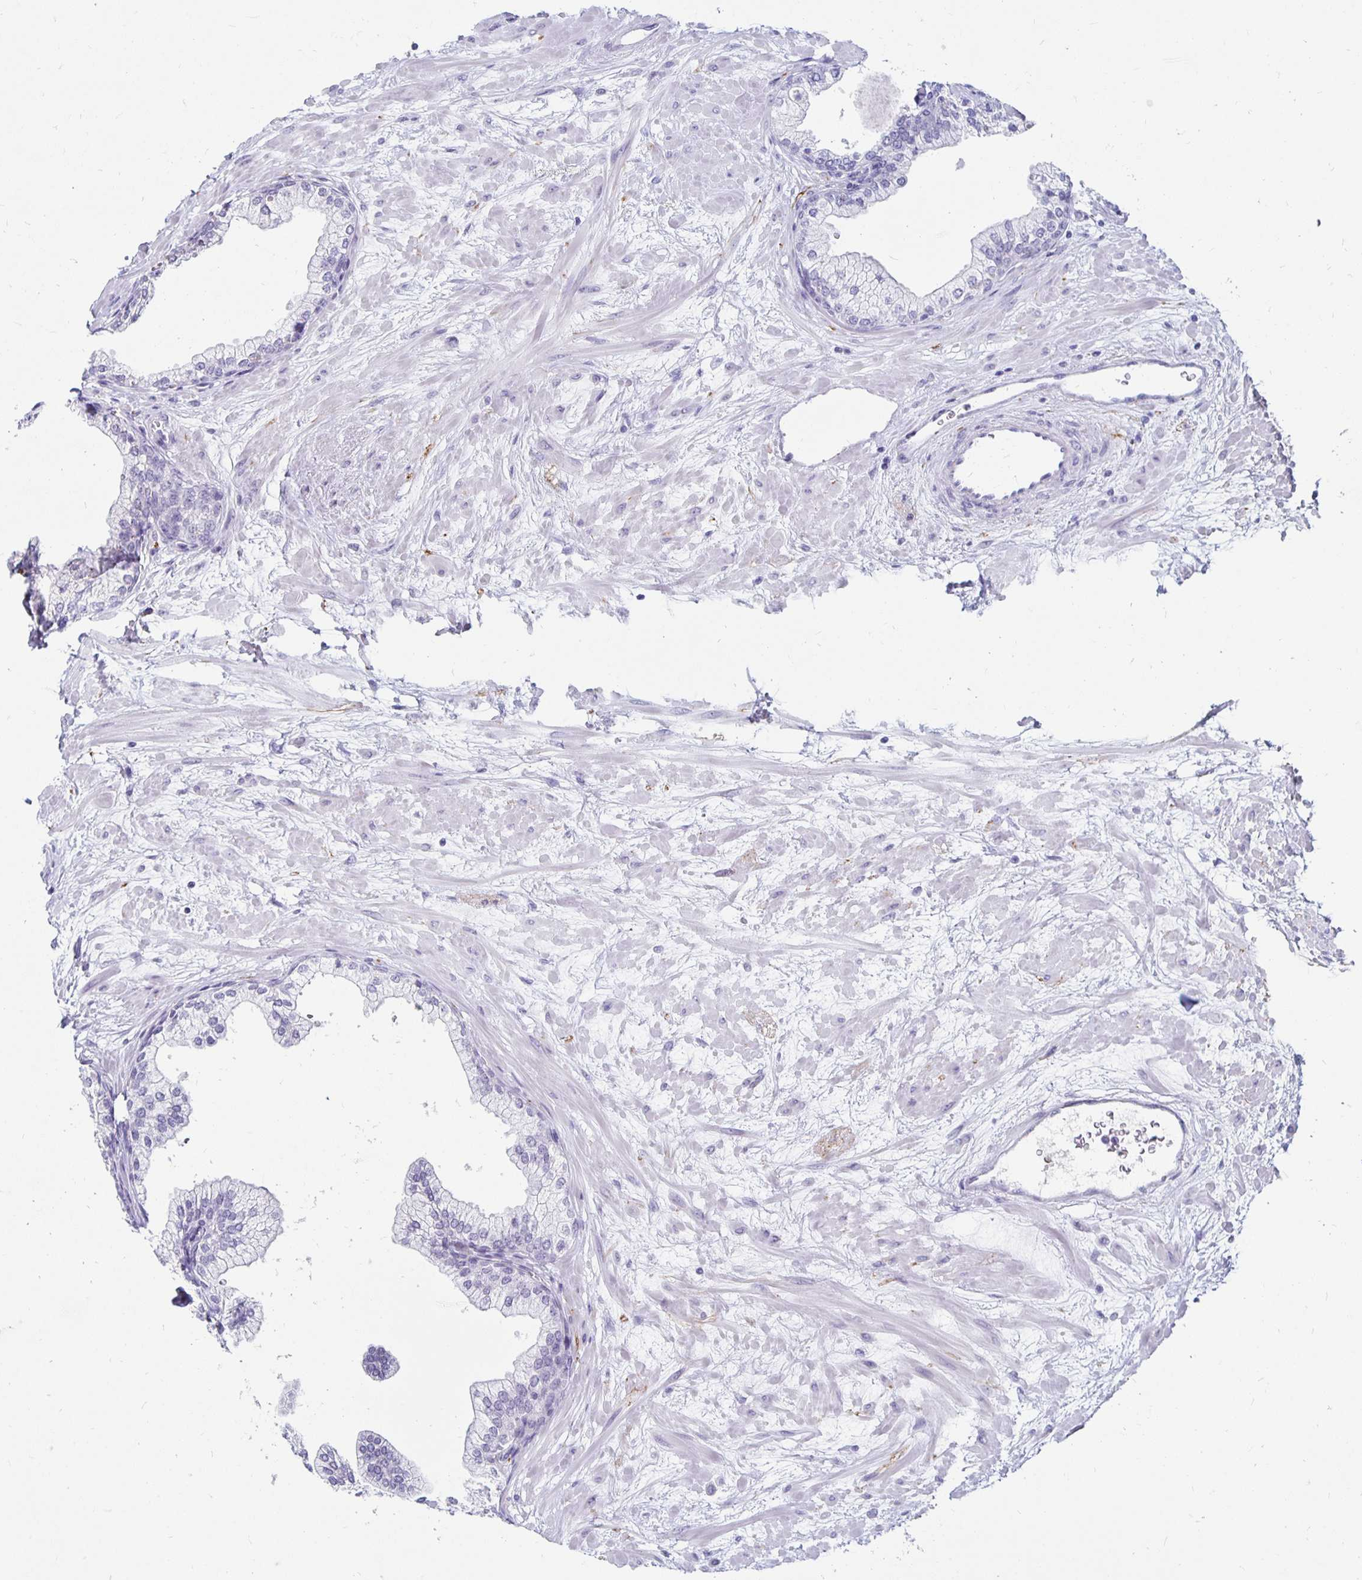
{"staining": {"intensity": "negative", "quantity": "none", "location": "none"}, "tissue": "prostate", "cell_type": "Glandular cells", "image_type": "normal", "snomed": [{"axis": "morphology", "description": "Normal tissue, NOS"}, {"axis": "topography", "description": "Prostate"}, {"axis": "topography", "description": "Peripheral nerve tissue"}], "caption": "Immunohistochemistry of unremarkable prostate shows no staining in glandular cells. (Stains: DAB immunohistochemistry with hematoxylin counter stain, Microscopy: brightfield microscopy at high magnification).", "gene": "KCNQ2", "patient": {"sex": "male", "age": 61}}